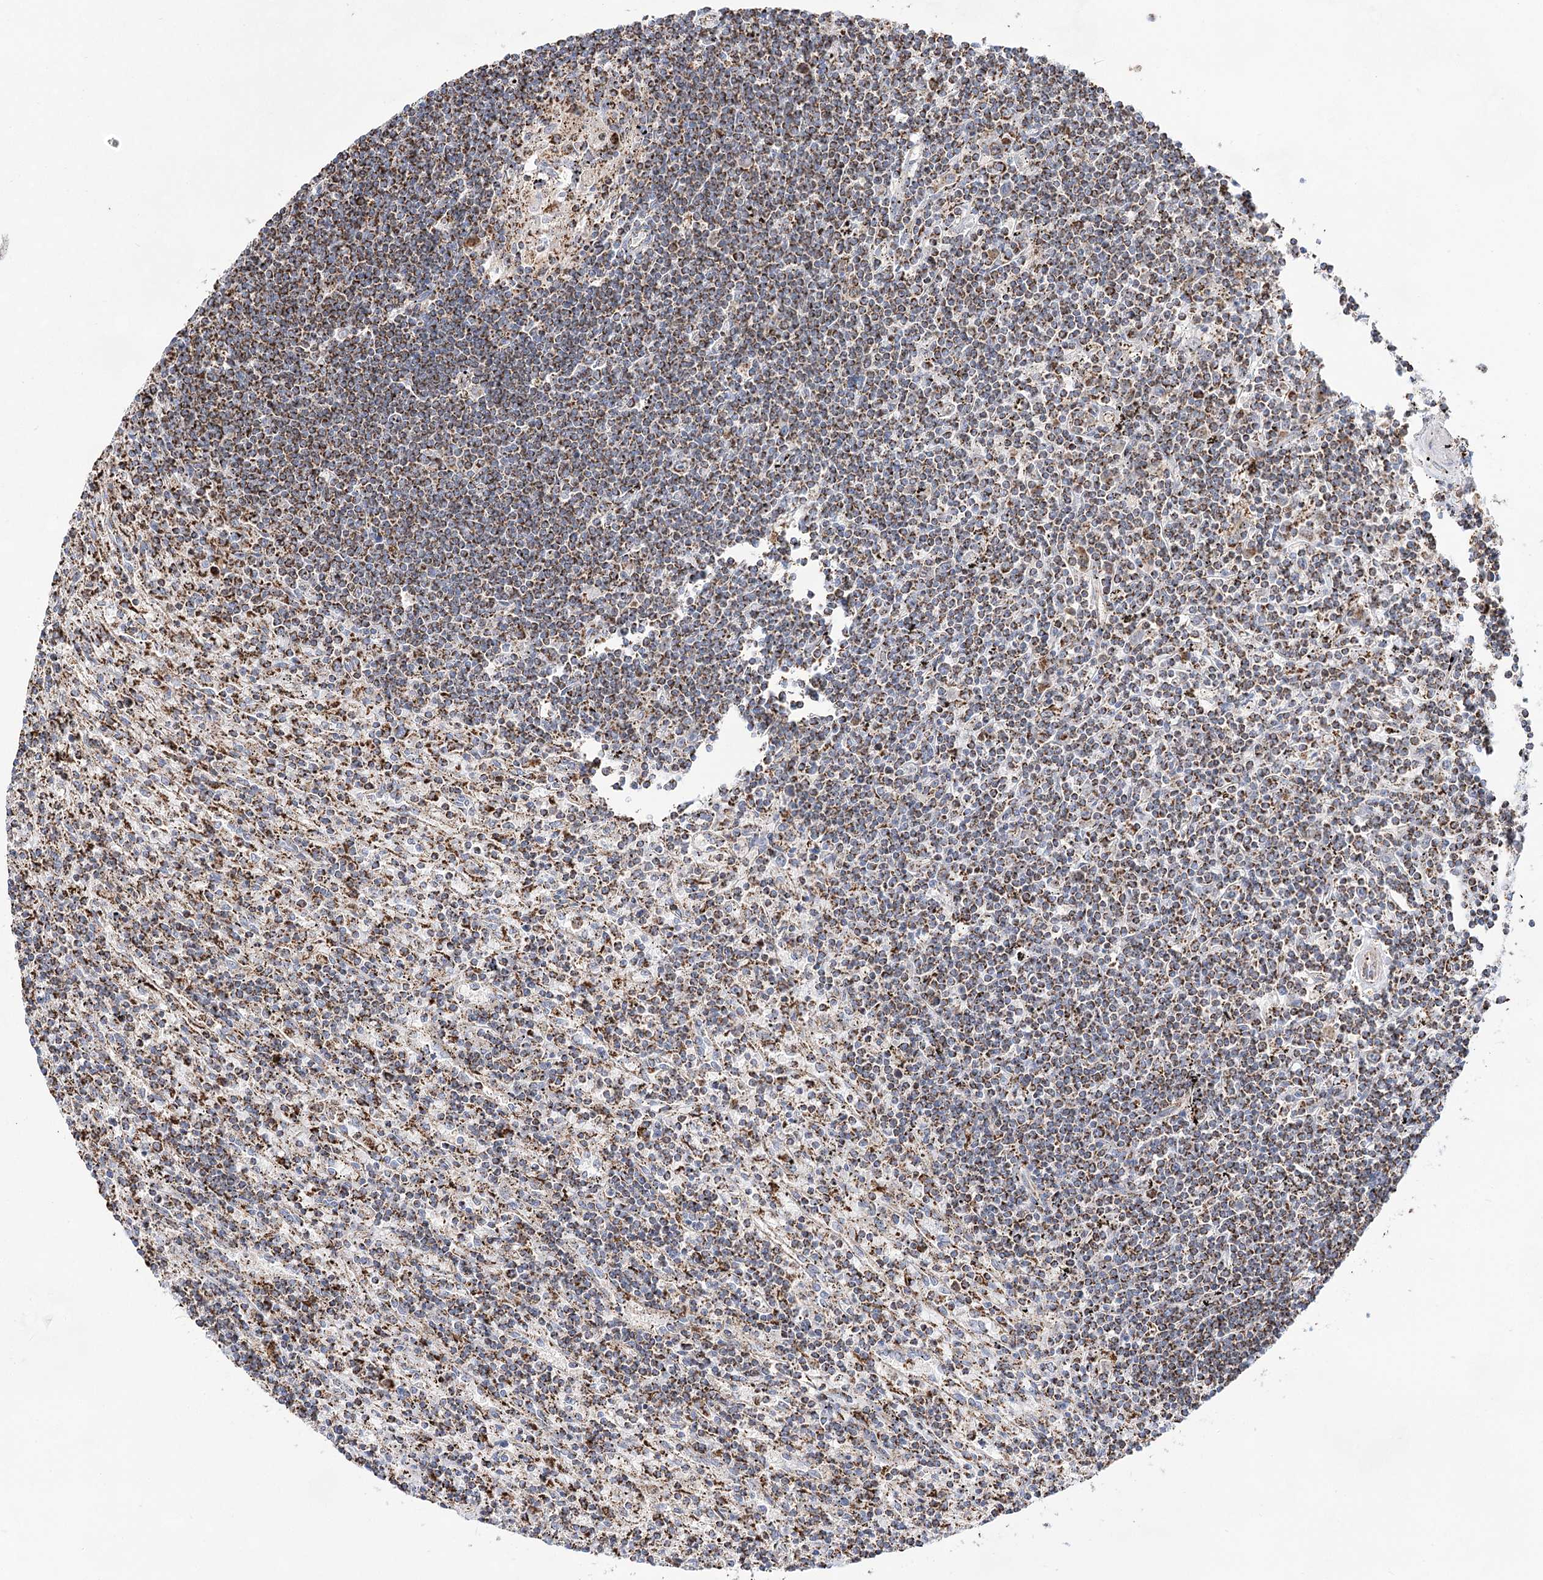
{"staining": {"intensity": "strong", "quantity": ">75%", "location": "cytoplasmic/membranous"}, "tissue": "lymphoma", "cell_type": "Tumor cells", "image_type": "cancer", "snomed": [{"axis": "morphology", "description": "Malignant lymphoma, non-Hodgkin's type, Low grade"}, {"axis": "topography", "description": "Spleen"}], "caption": "Strong cytoplasmic/membranous positivity is seen in approximately >75% of tumor cells in lymphoma.", "gene": "NADK2", "patient": {"sex": "male", "age": 76}}